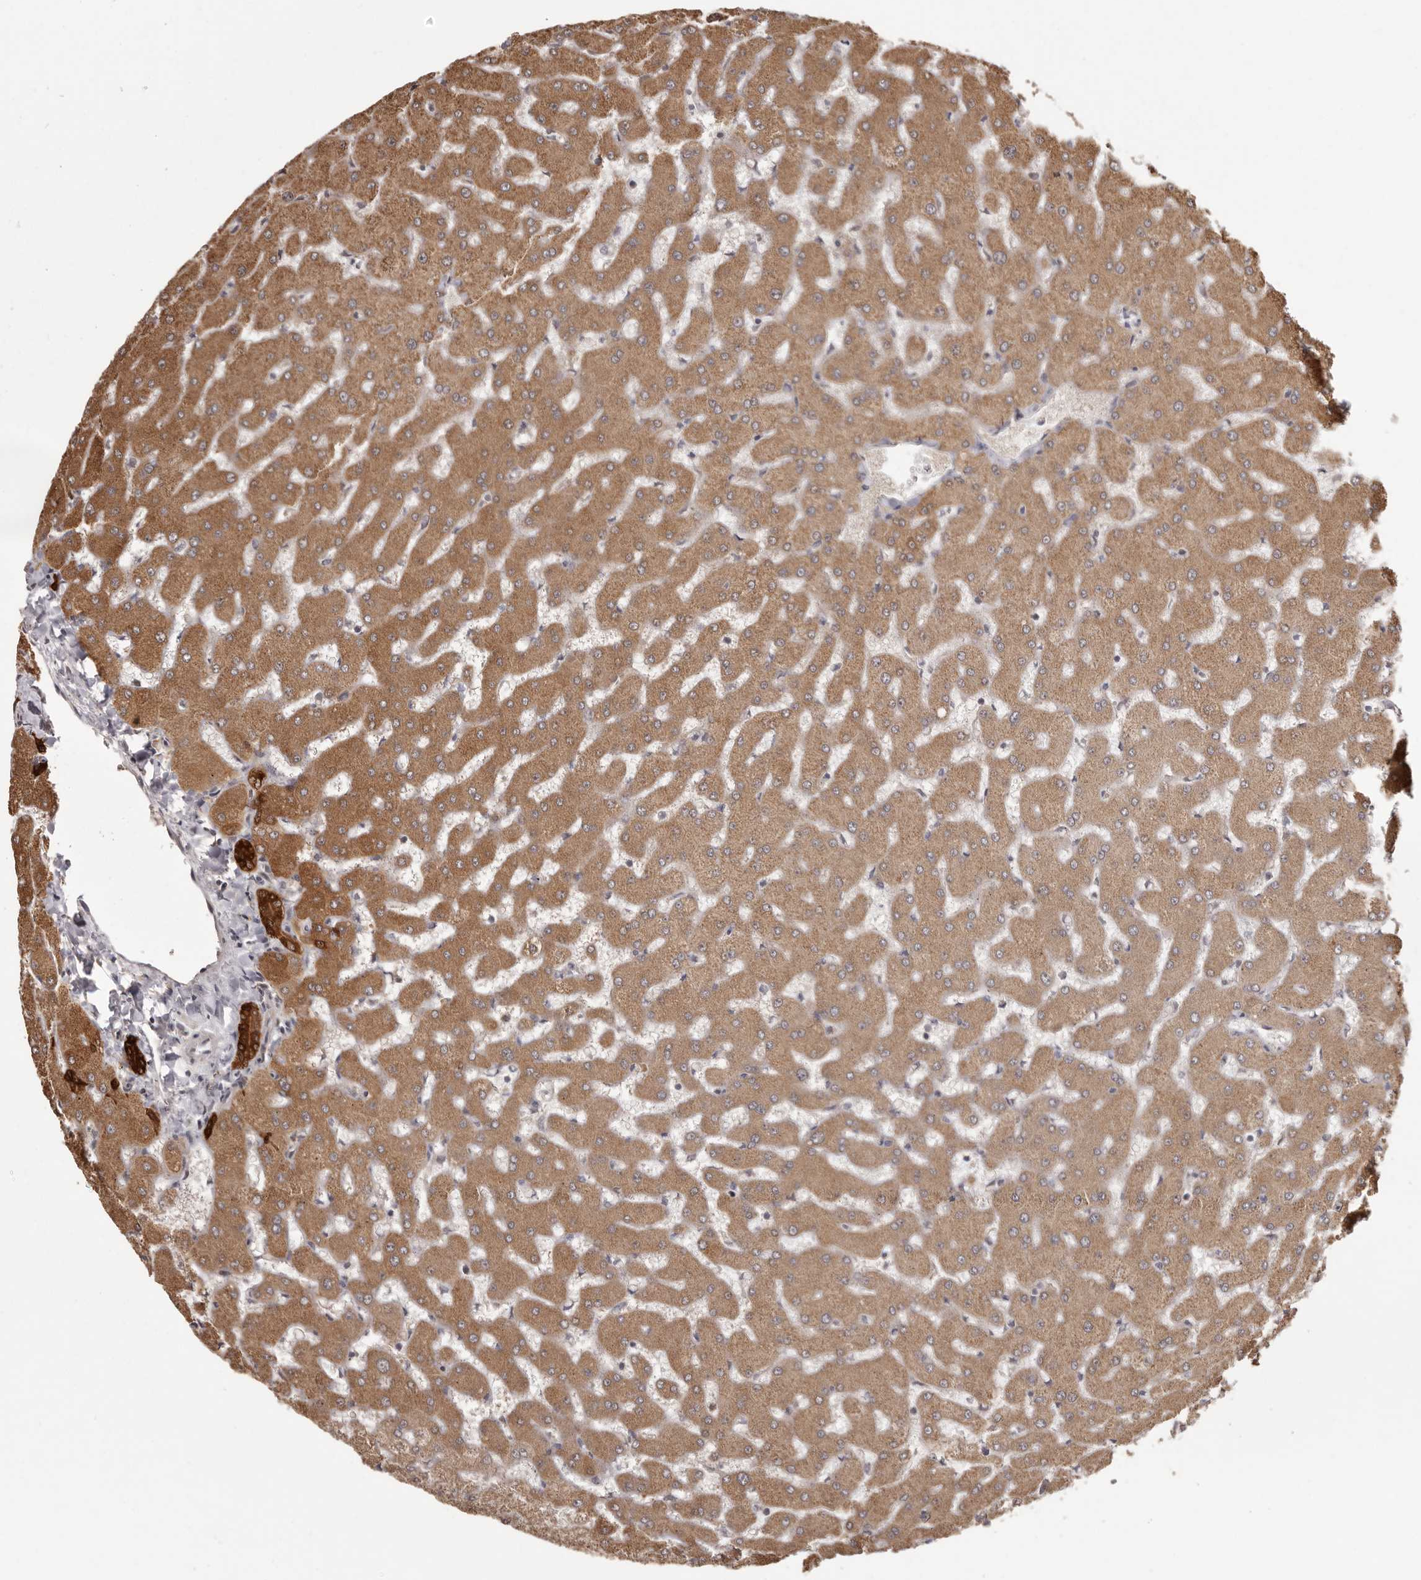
{"staining": {"intensity": "strong", "quantity": ">75%", "location": "cytoplasmic/membranous"}, "tissue": "liver", "cell_type": "Cholangiocytes", "image_type": "normal", "snomed": [{"axis": "morphology", "description": "Normal tissue, NOS"}, {"axis": "topography", "description": "Liver"}], "caption": "This image demonstrates unremarkable liver stained with IHC to label a protein in brown. The cytoplasmic/membranous of cholangiocytes show strong positivity for the protein. Nuclei are counter-stained blue.", "gene": "GFOD1", "patient": {"sex": "female", "age": 63}}